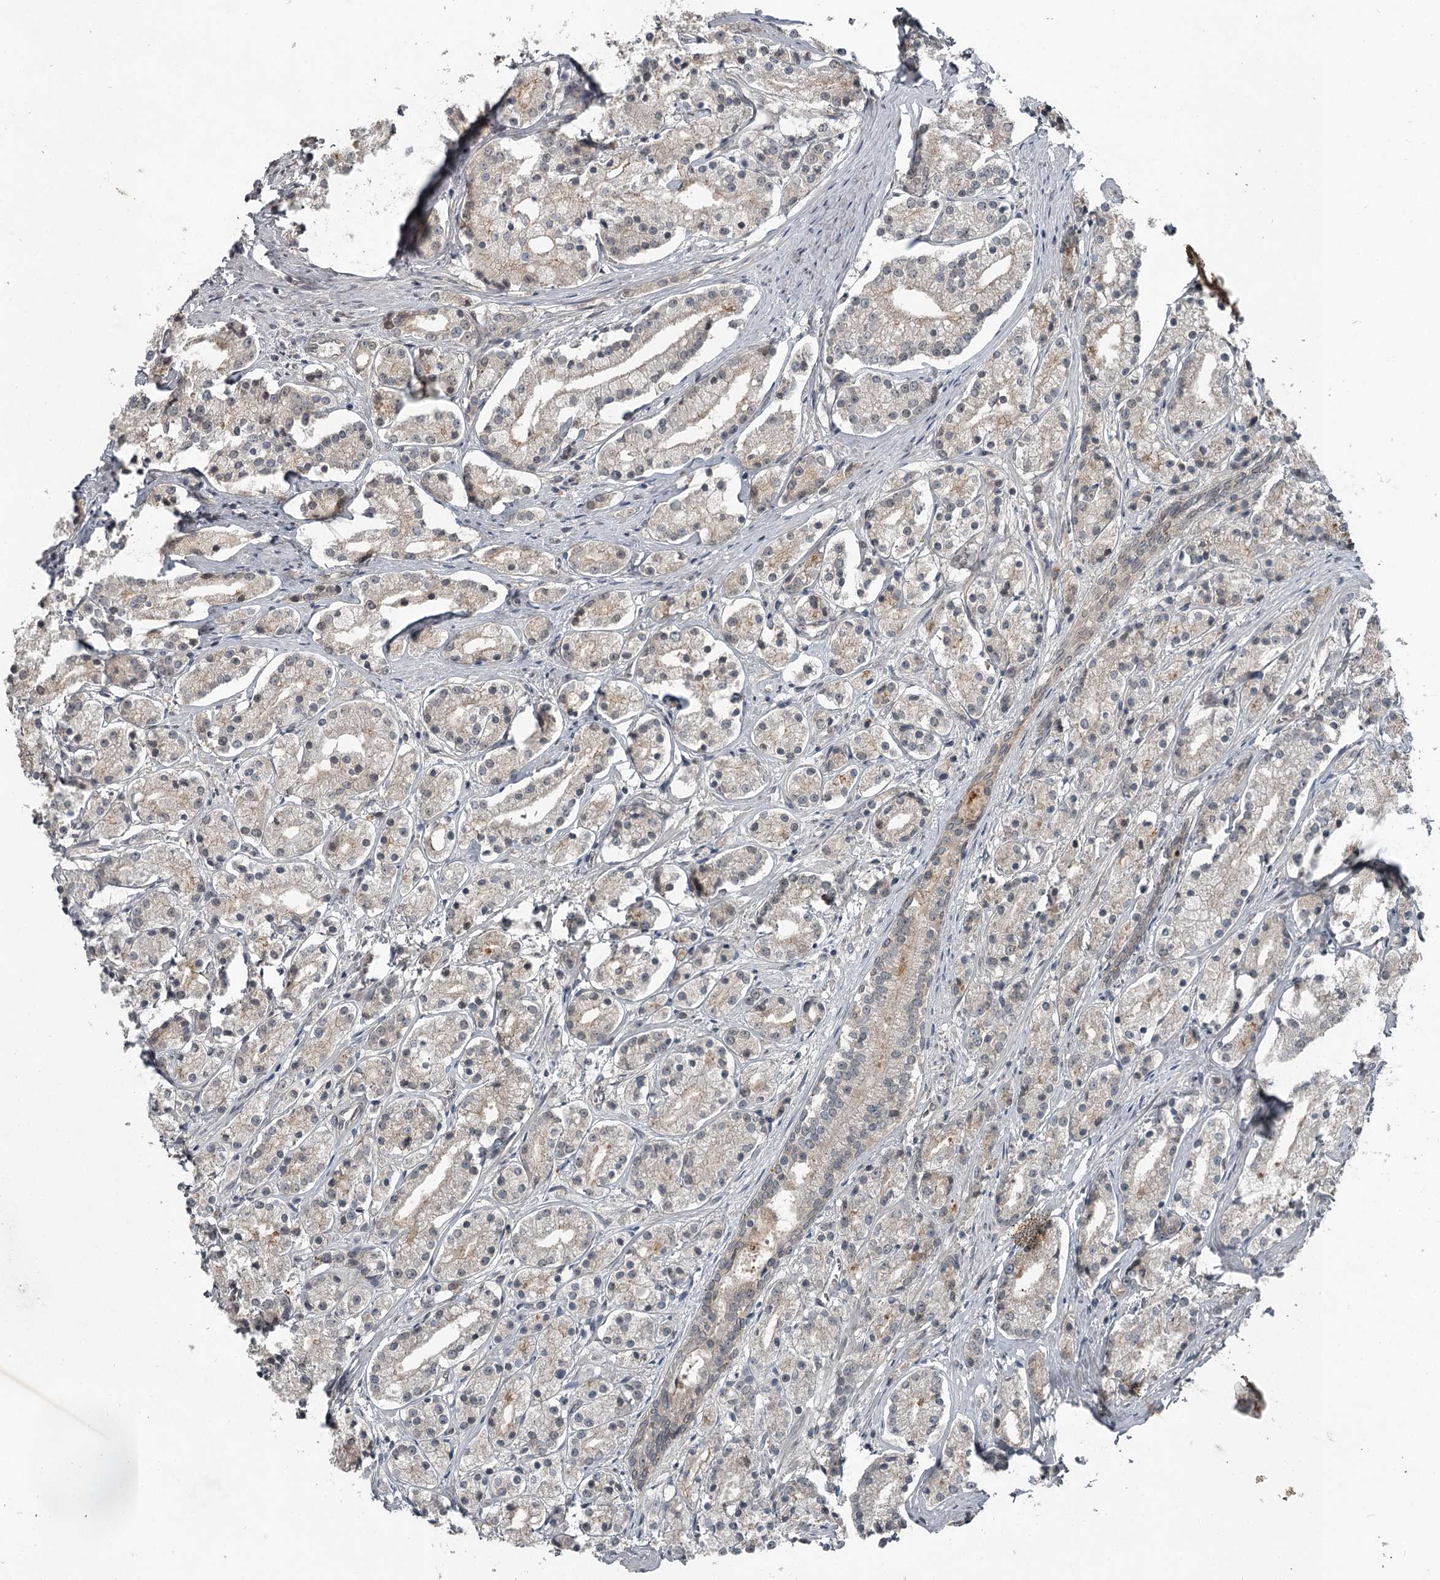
{"staining": {"intensity": "negative", "quantity": "none", "location": "none"}, "tissue": "prostate cancer", "cell_type": "Tumor cells", "image_type": "cancer", "snomed": [{"axis": "morphology", "description": "Adenocarcinoma, High grade"}, {"axis": "topography", "description": "Prostate"}], "caption": "A high-resolution histopathology image shows IHC staining of prostate high-grade adenocarcinoma, which shows no significant staining in tumor cells.", "gene": "SLC39A8", "patient": {"sex": "male", "age": 69}}